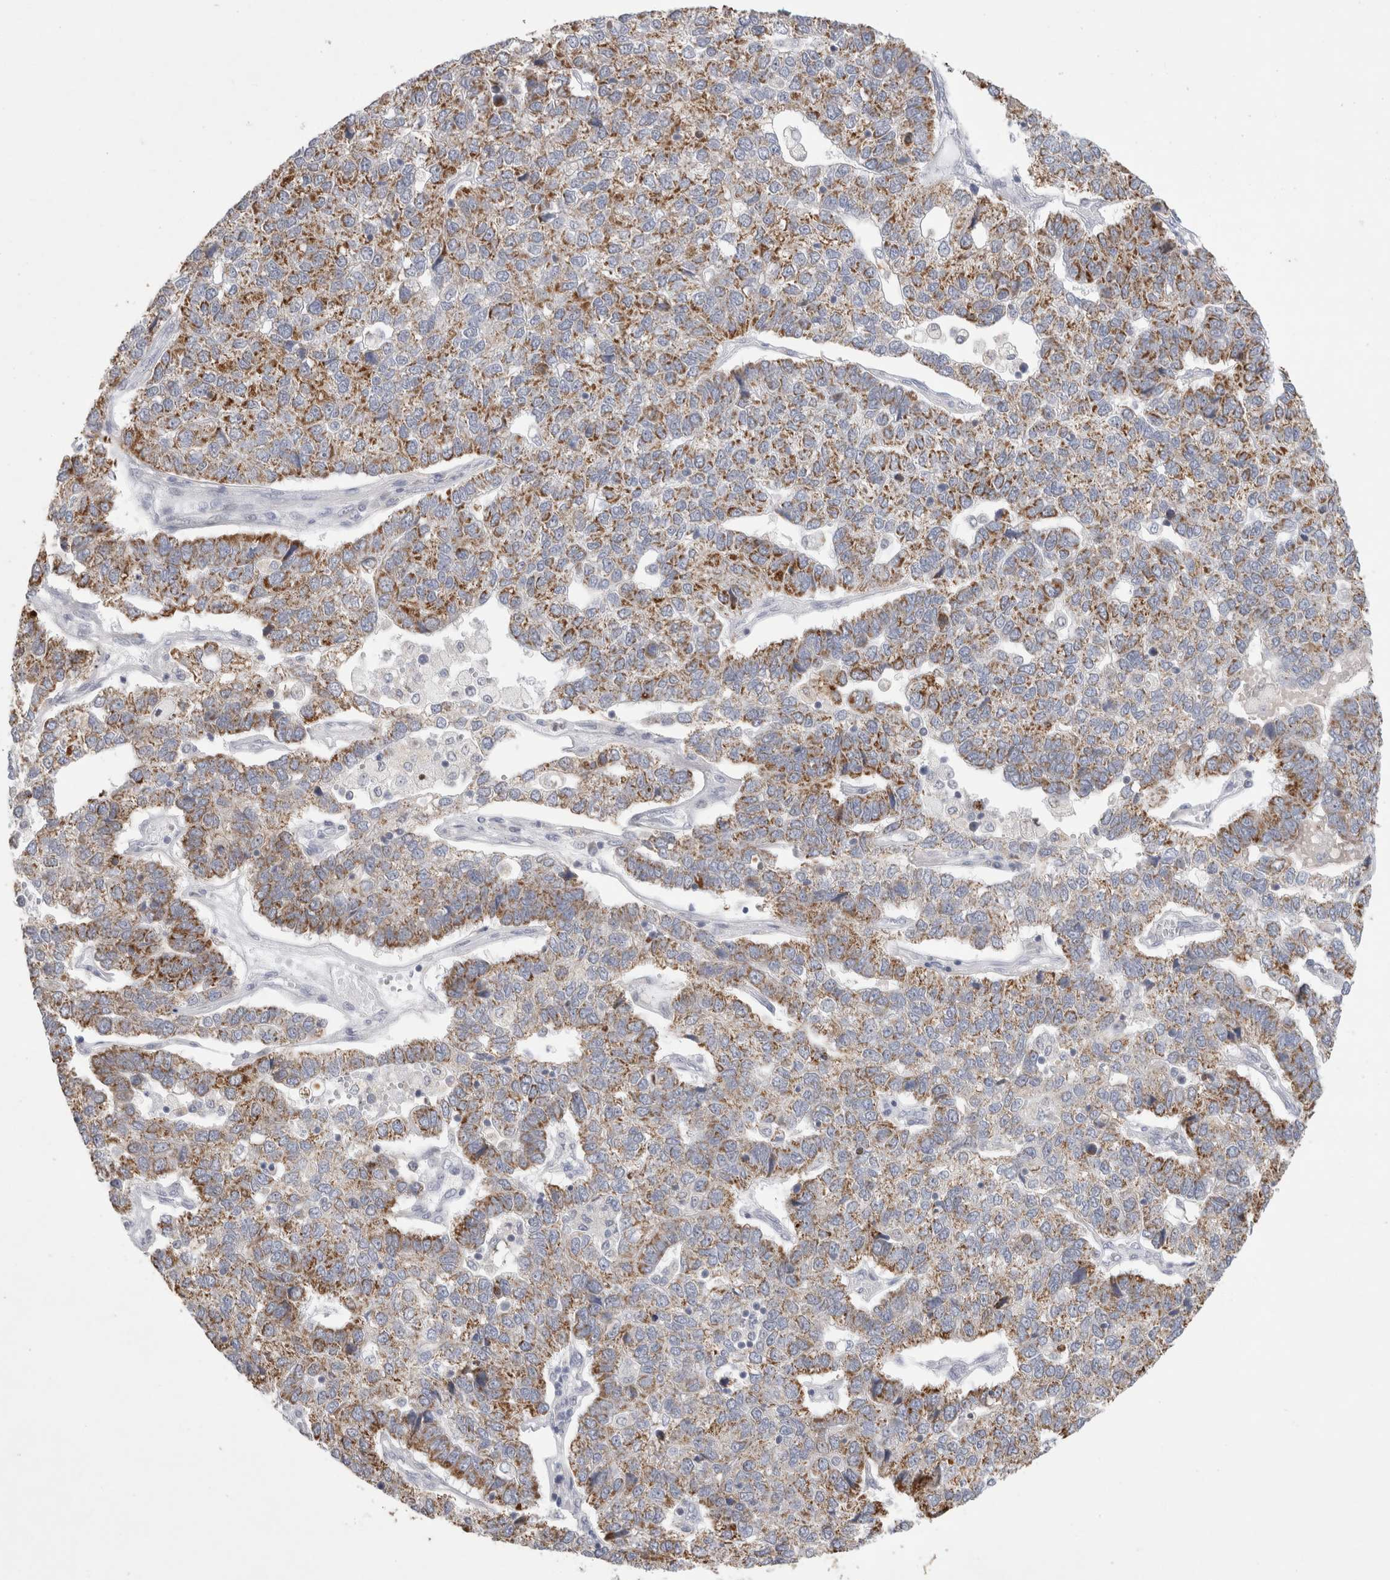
{"staining": {"intensity": "moderate", "quantity": ">75%", "location": "cytoplasmic/membranous"}, "tissue": "pancreatic cancer", "cell_type": "Tumor cells", "image_type": "cancer", "snomed": [{"axis": "morphology", "description": "Adenocarcinoma, NOS"}, {"axis": "topography", "description": "Pancreas"}], "caption": "About >75% of tumor cells in human pancreatic adenocarcinoma display moderate cytoplasmic/membranous protein staining as visualized by brown immunohistochemical staining.", "gene": "AGMAT", "patient": {"sex": "female", "age": 61}}